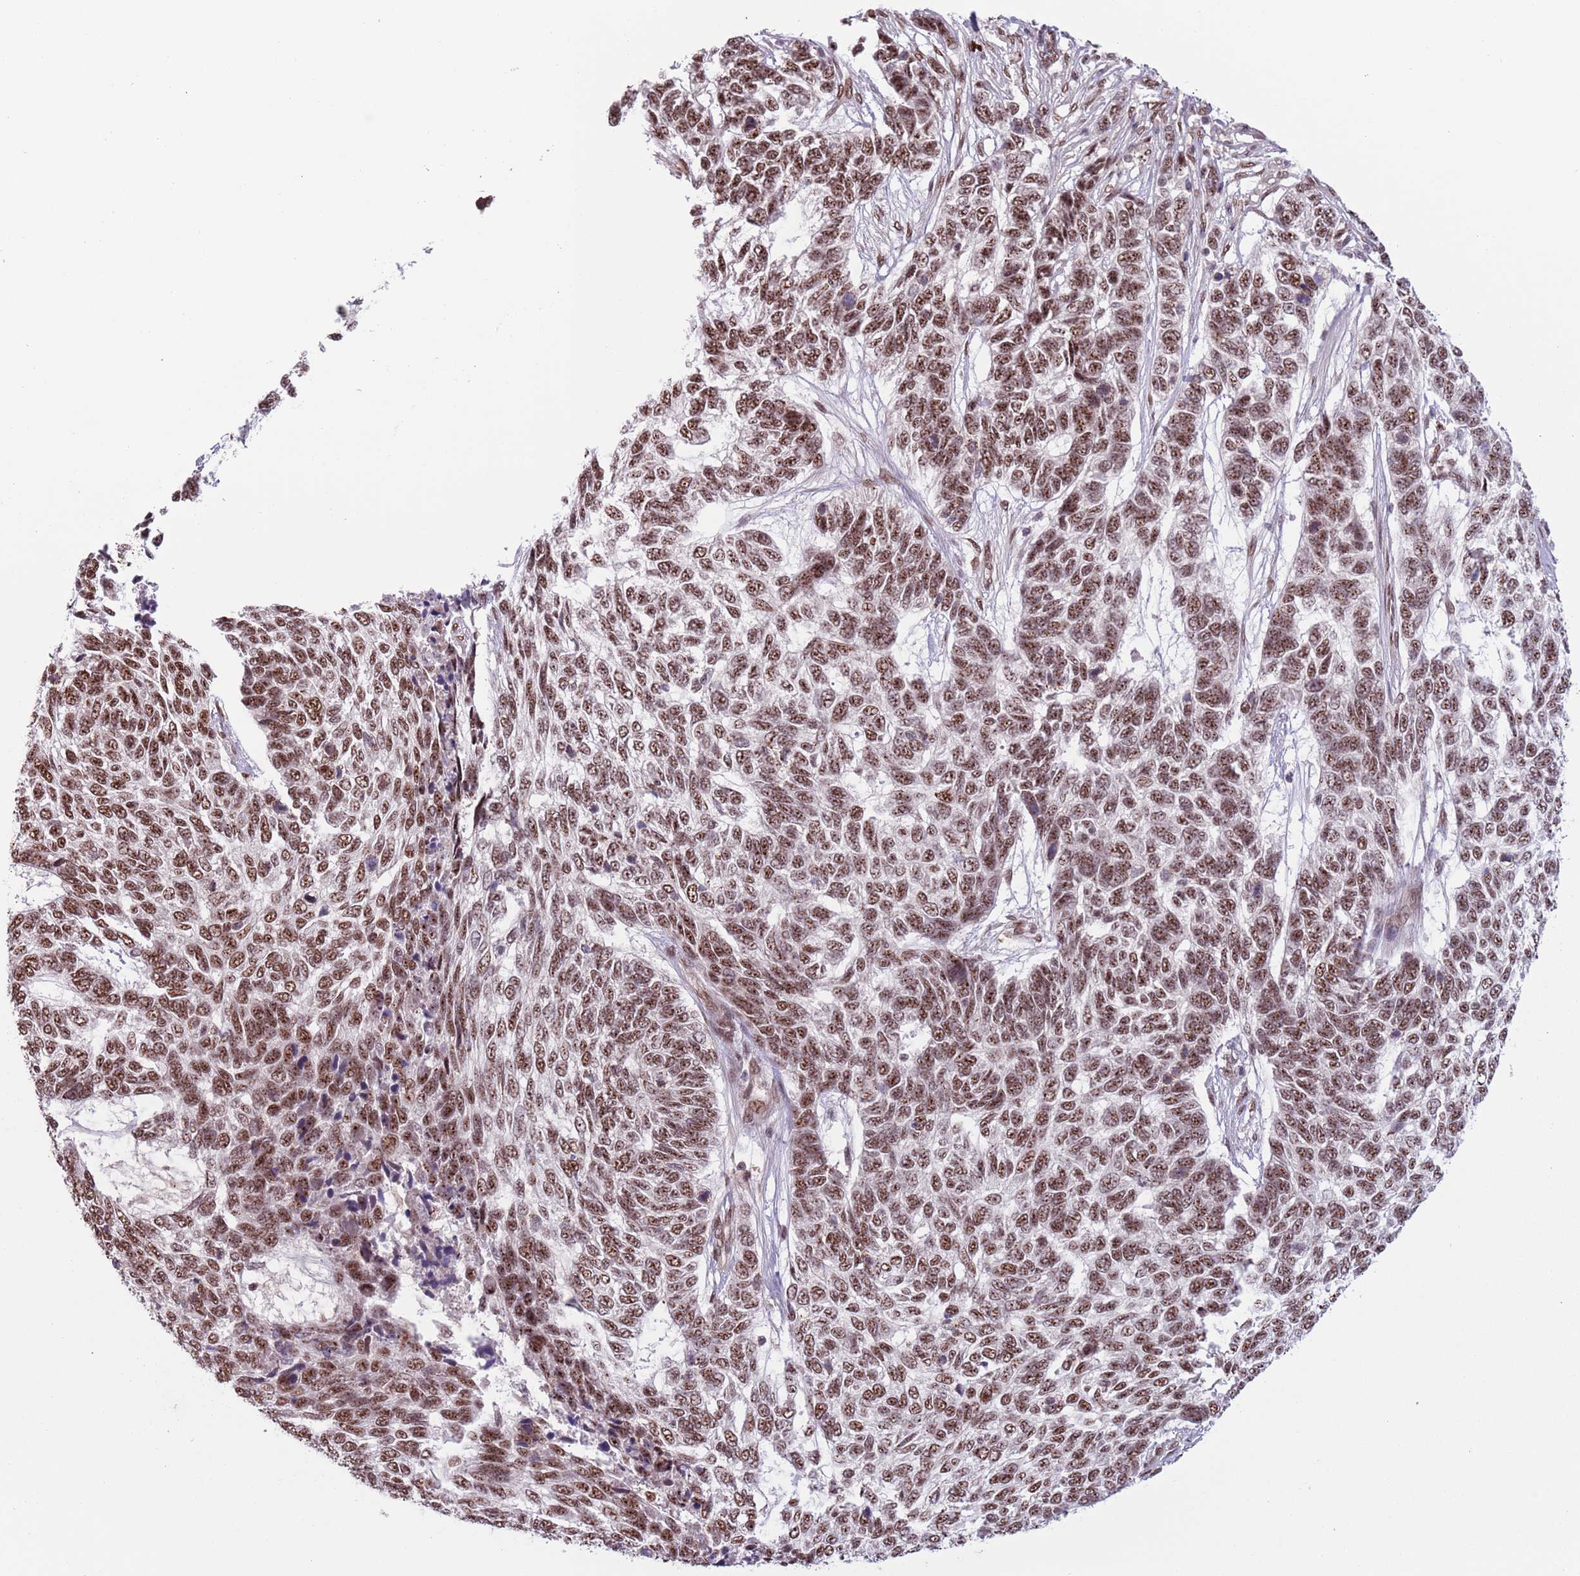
{"staining": {"intensity": "moderate", "quantity": ">75%", "location": "nuclear"}, "tissue": "skin cancer", "cell_type": "Tumor cells", "image_type": "cancer", "snomed": [{"axis": "morphology", "description": "Basal cell carcinoma"}, {"axis": "topography", "description": "Skin"}], "caption": "Human skin basal cell carcinoma stained with a brown dye exhibits moderate nuclear positive positivity in approximately >75% of tumor cells.", "gene": "SIPA1L3", "patient": {"sex": "female", "age": 65}}